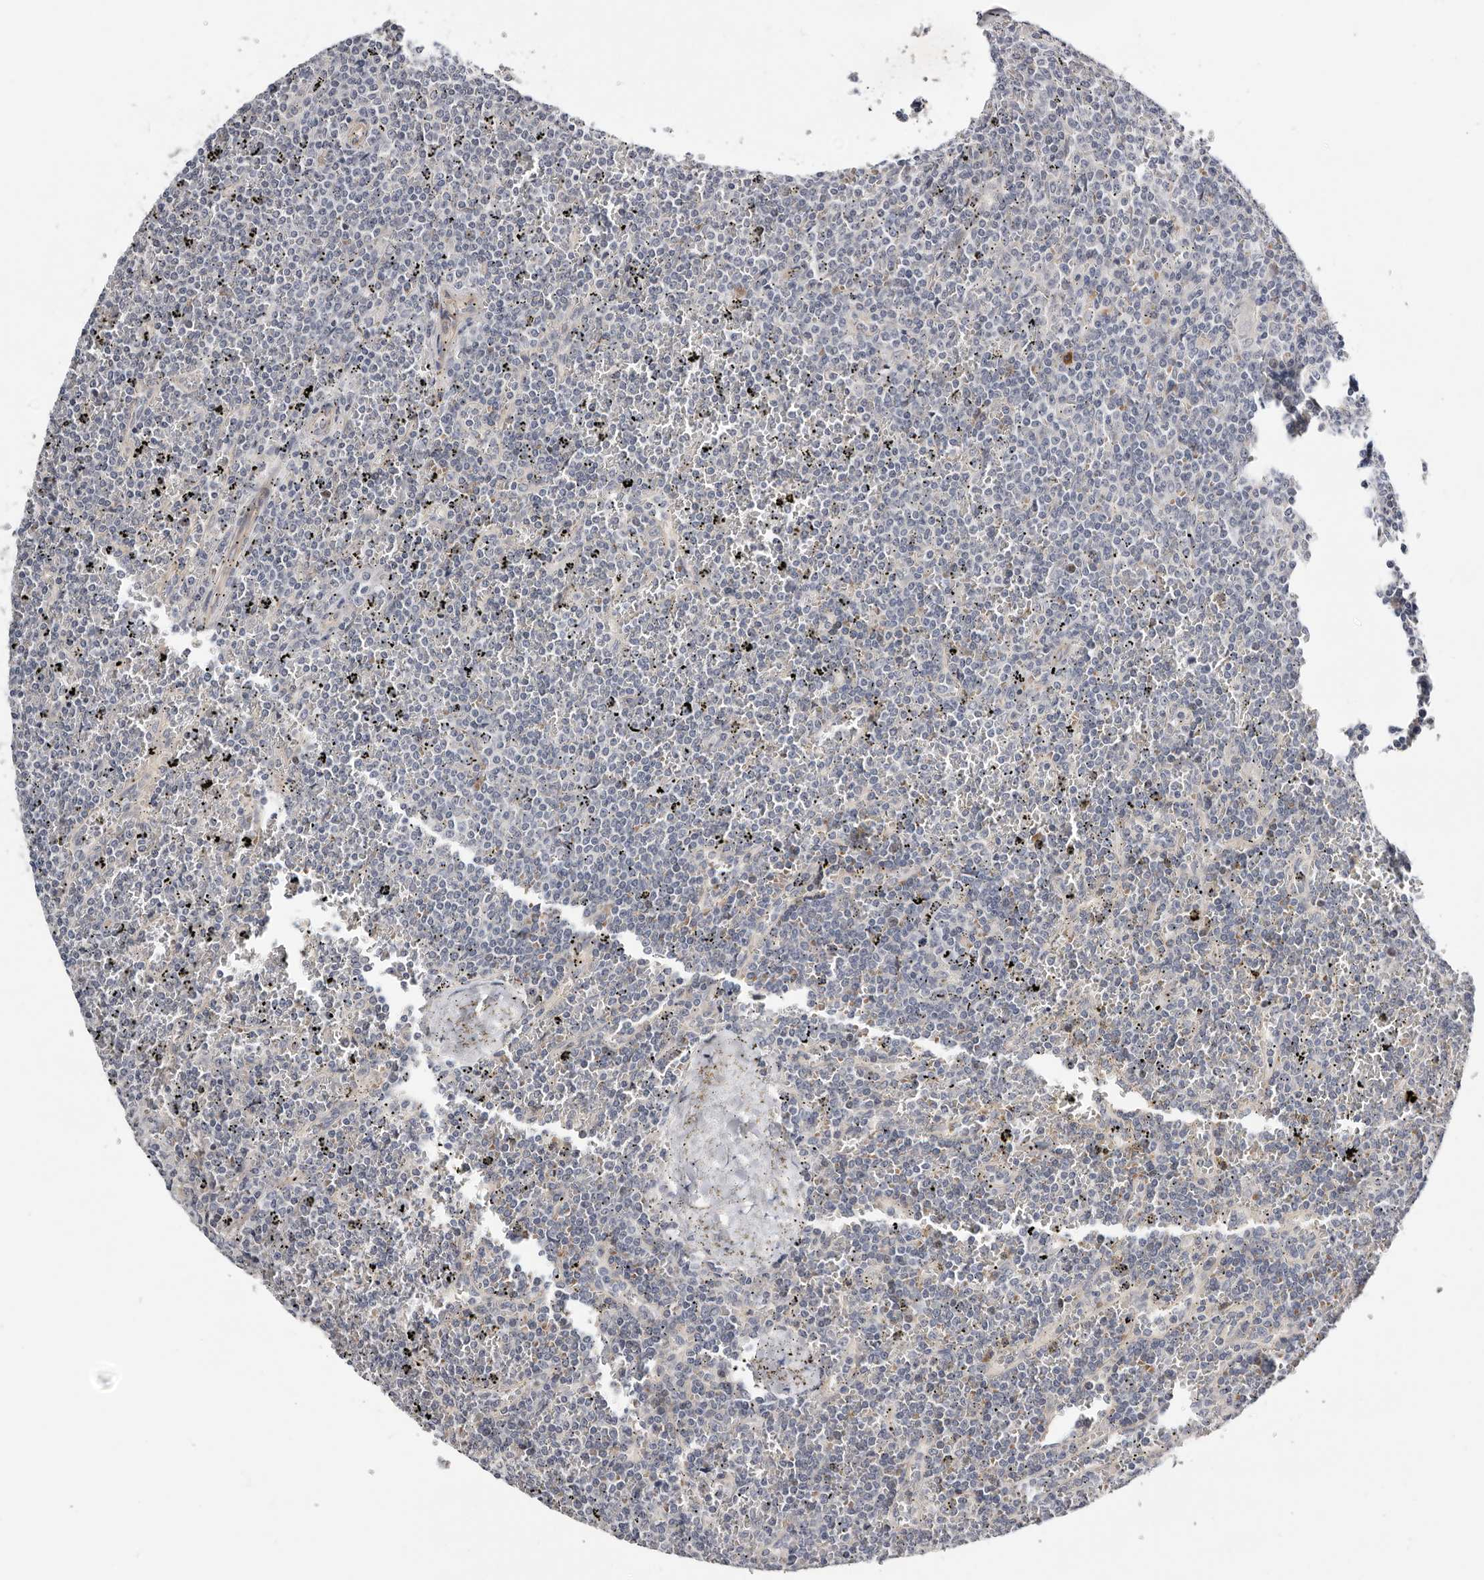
{"staining": {"intensity": "negative", "quantity": "none", "location": "none"}, "tissue": "lymphoma", "cell_type": "Tumor cells", "image_type": "cancer", "snomed": [{"axis": "morphology", "description": "Malignant lymphoma, non-Hodgkin's type, Low grade"}, {"axis": "topography", "description": "Spleen"}], "caption": "This is a image of immunohistochemistry staining of lymphoma, which shows no staining in tumor cells. Nuclei are stained in blue.", "gene": "USH1C", "patient": {"sex": "female", "age": 19}}